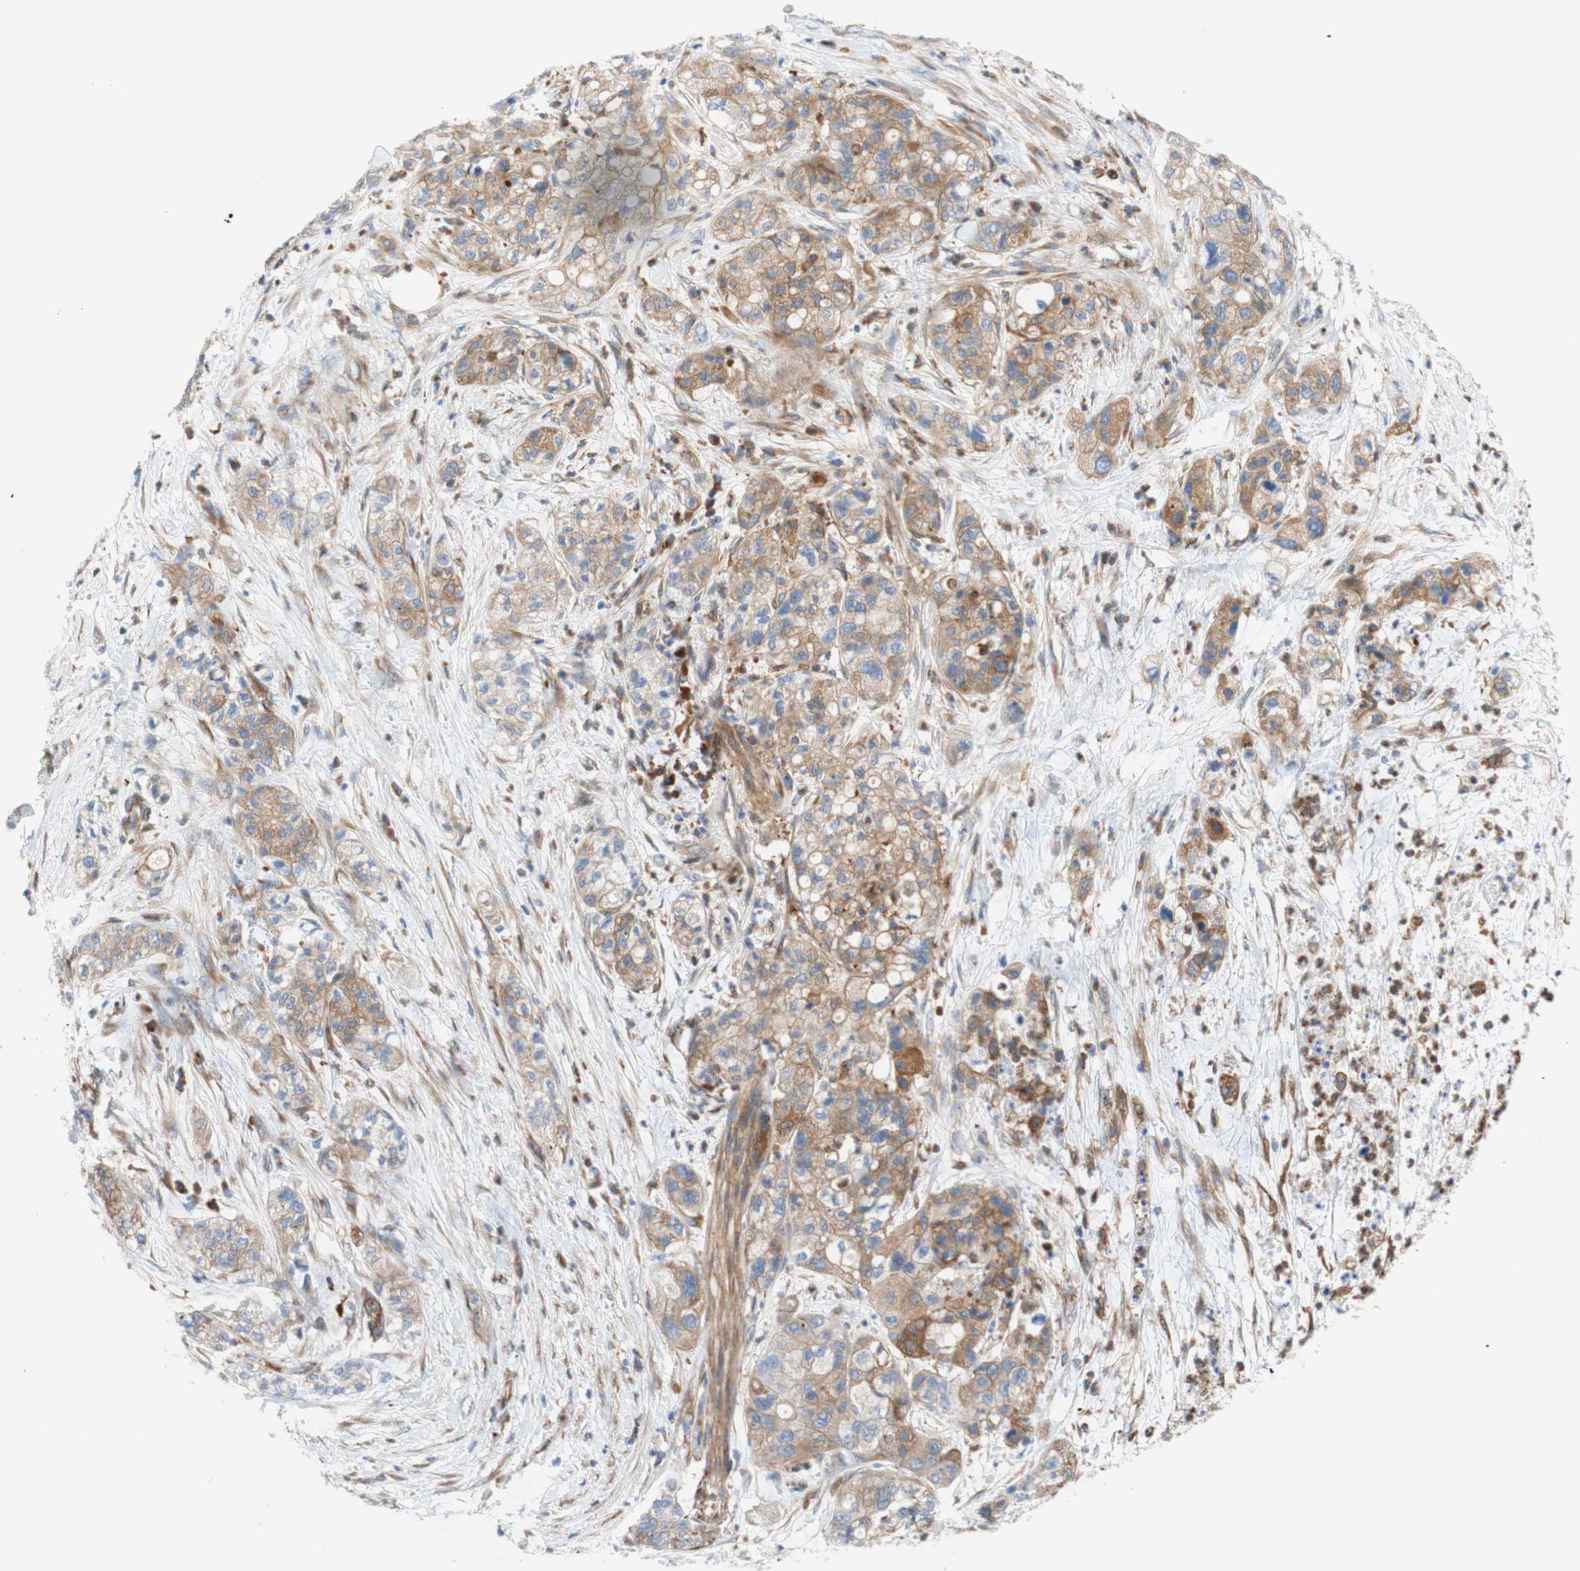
{"staining": {"intensity": "weak", "quantity": "25%-75%", "location": "cytoplasmic/membranous"}, "tissue": "pancreatic cancer", "cell_type": "Tumor cells", "image_type": "cancer", "snomed": [{"axis": "morphology", "description": "Adenocarcinoma, NOS"}, {"axis": "topography", "description": "Pancreas"}], "caption": "Adenocarcinoma (pancreatic) stained with IHC demonstrates weak cytoplasmic/membranous positivity in about 25%-75% of tumor cells.", "gene": "STOM", "patient": {"sex": "female", "age": 78}}